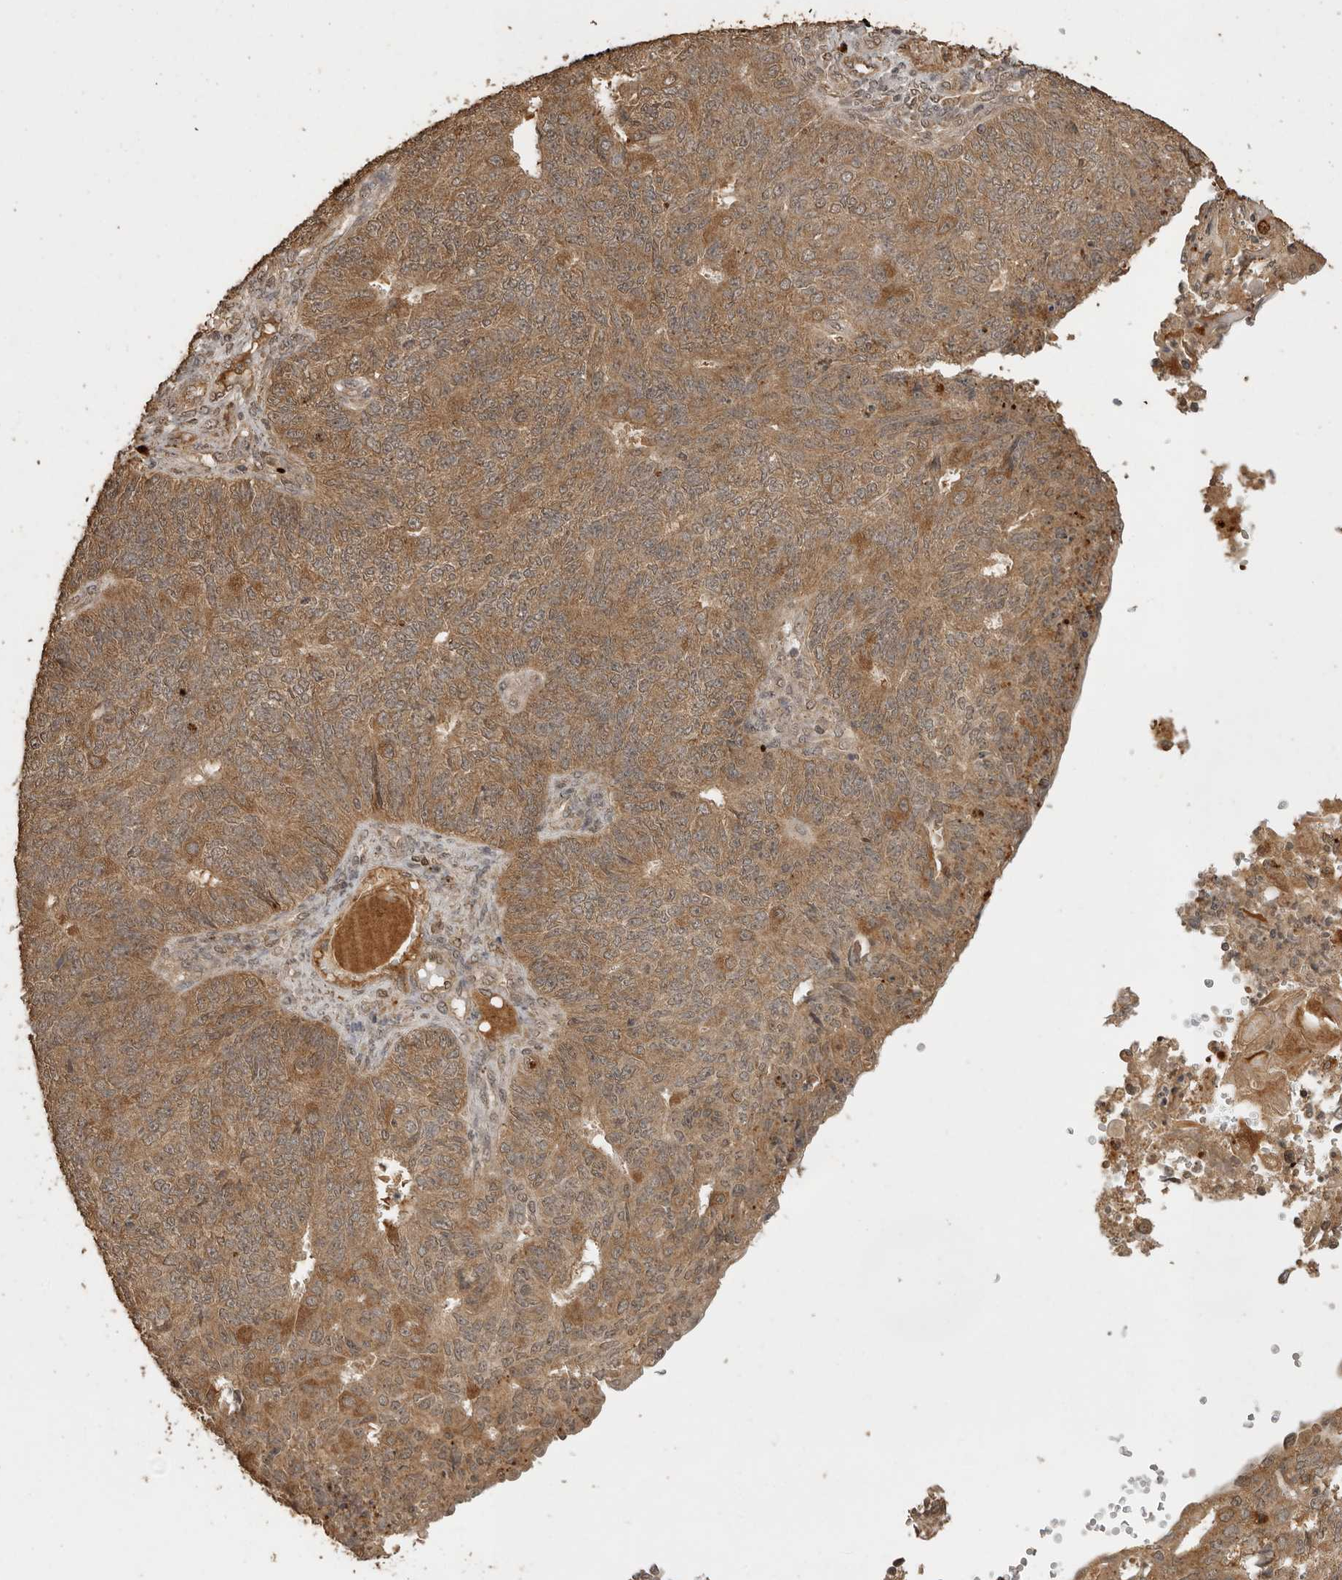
{"staining": {"intensity": "moderate", "quantity": ">75%", "location": "cytoplasmic/membranous"}, "tissue": "endometrial cancer", "cell_type": "Tumor cells", "image_type": "cancer", "snomed": [{"axis": "morphology", "description": "Adenocarcinoma, NOS"}, {"axis": "topography", "description": "Endometrium"}], "caption": "This is an image of IHC staining of adenocarcinoma (endometrial), which shows moderate positivity in the cytoplasmic/membranous of tumor cells.", "gene": "CTF1", "patient": {"sex": "female", "age": 32}}